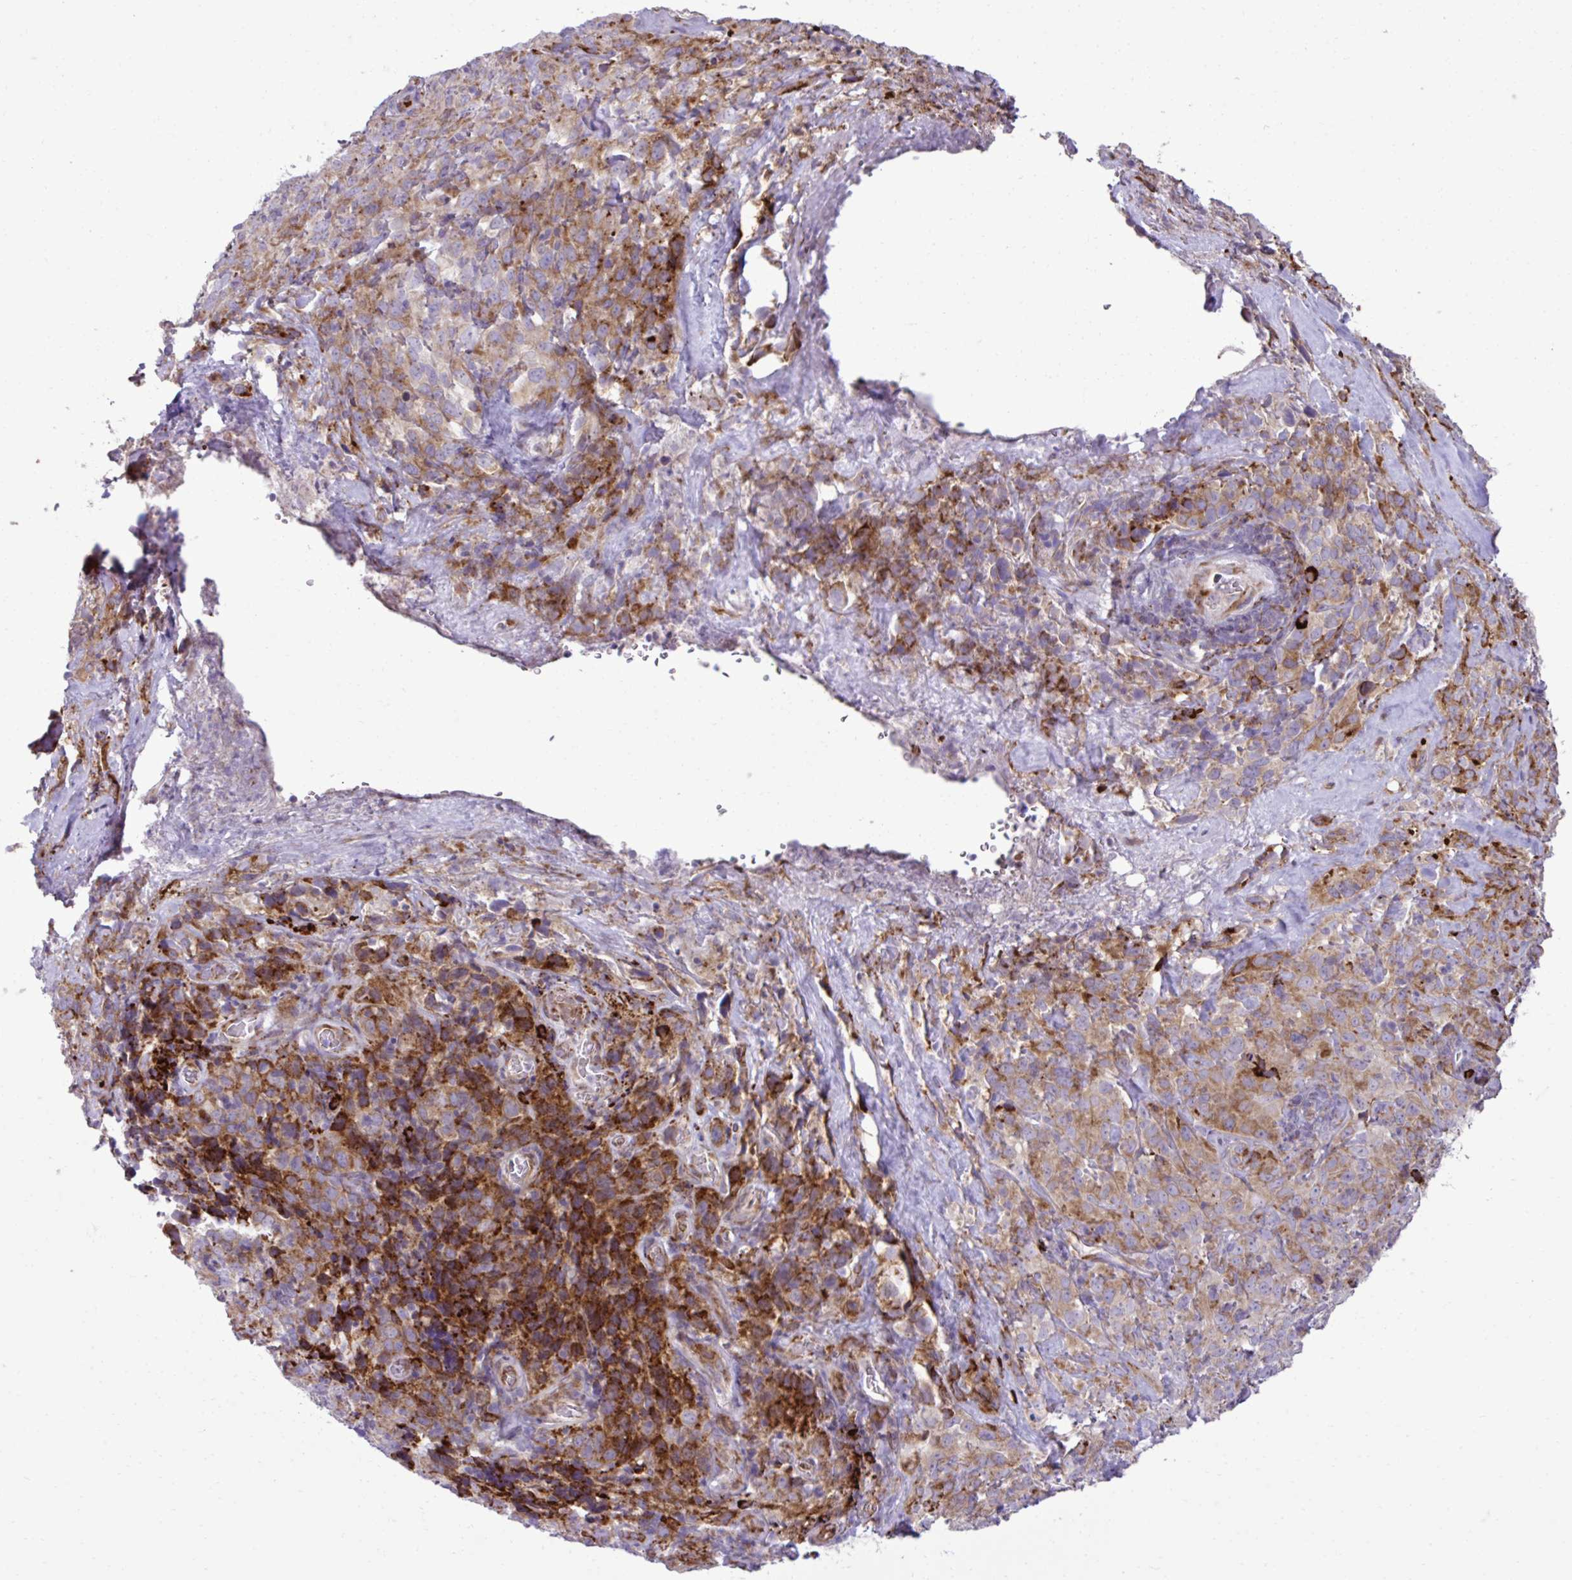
{"staining": {"intensity": "strong", "quantity": "<25%", "location": "cytoplasmic/membranous"}, "tissue": "cervical cancer", "cell_type": "Tumor cells", "image_type": "cancer", "snomed": [{"axis": "morphology", "description": "Squamous cell carcinoma, NOS"}, {"axis": "topography", "description": "Cervix"}], "caption": "DAB immunohistochemical staining of squamous cell carcinoma (cervical) demonstrates strong cytoplasmic/membranous protein staining in about <25% of tumor cells.", "gene": "LIMS1", "patient": {"sex": "female", "age": 51}}